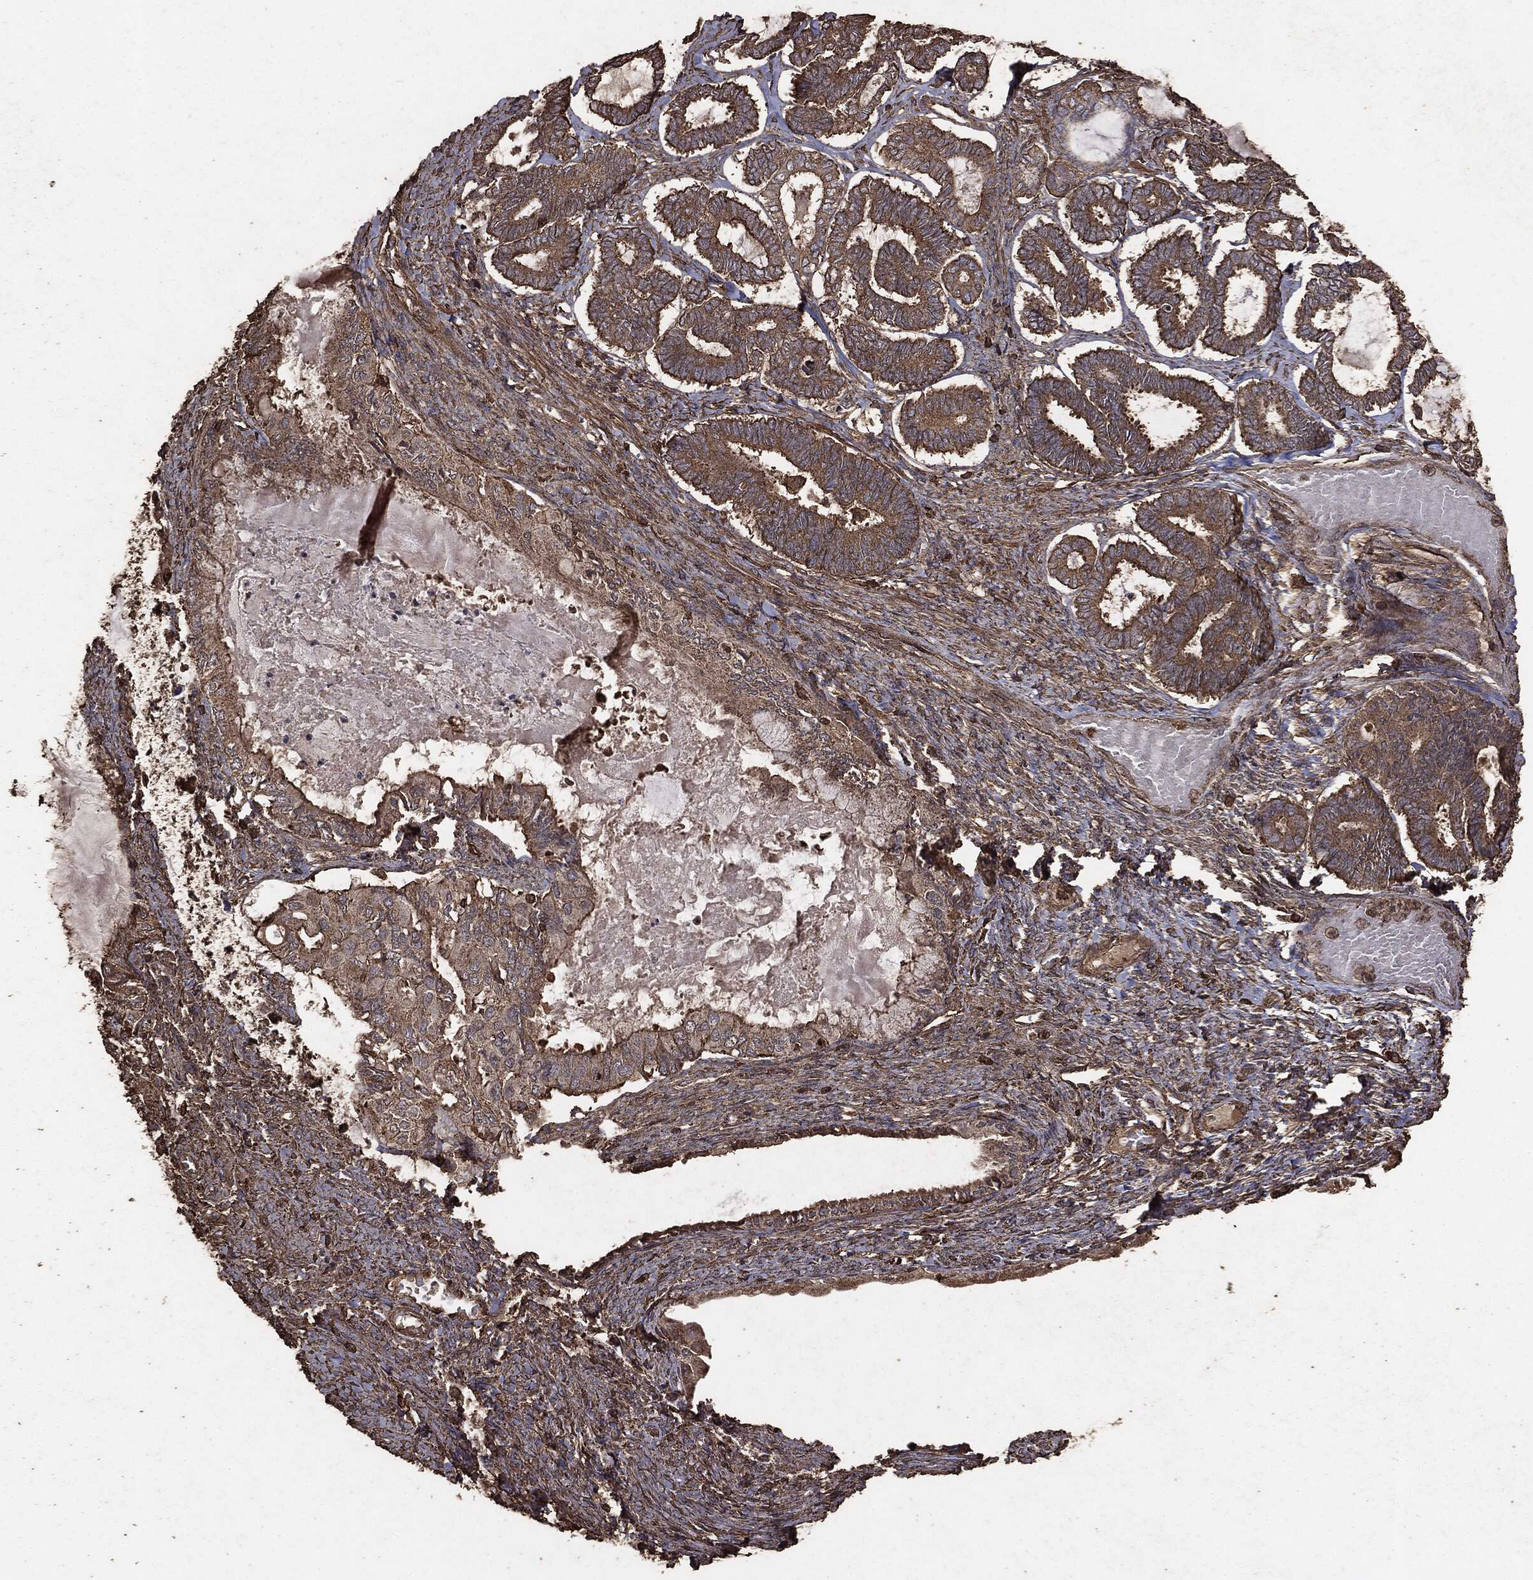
{"staining": {"intensity": "moderate", "quantity": ">75%", "location": "cytoplasmic/membranous"}, "tissue": "ovarian cancer", "cell_type": "Tumor cells", "image_type": "cancer", "snomed": [{"axis": "morphology", "description": "Carcinoma, endometroid"}, {"axis": "topography", "description": "Ovary"}], "caption": "This histopathology image exhibits immunohistochemistry staining of ovarian cancer, with medium moderate cytoplasmic/membranous expression in approximately >75% of tumor cells.", "gene": "MTOR", "patient": {"sex": "female", "age": 70}}